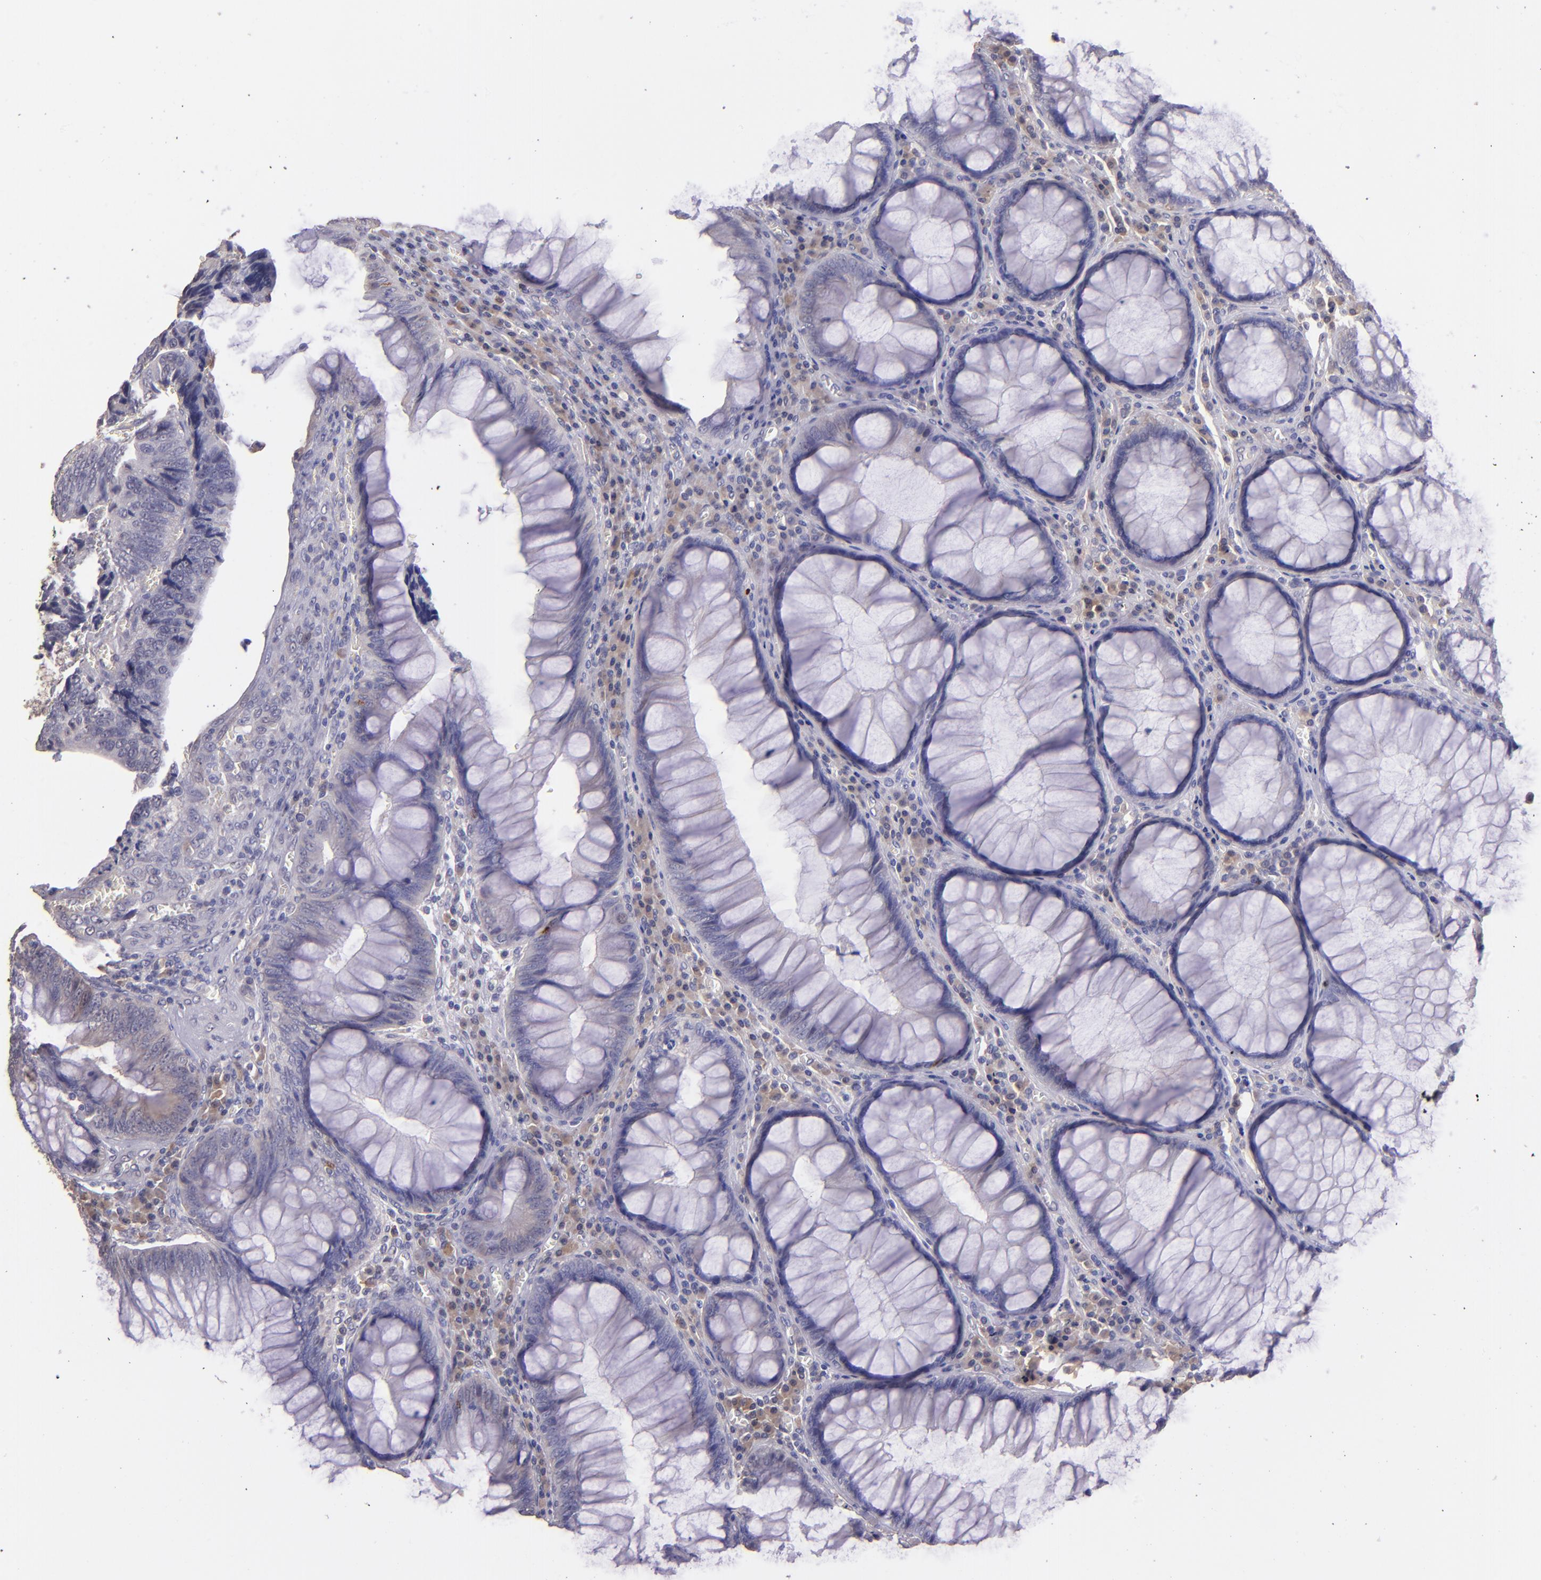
{"staining": {"intensity": "weak", "quantity": "<25%", "location": "cytoplasmic/membranous"}, "tissue": "colorectal cancer", "cell_type": "Tumor cells", "image_type": "cancer", "snomed": [{"axis": "morphology", "description": "Adenocarcinoma, NOS"}, {"axis": "topography", "description": "Colon"}], "caption": "Tumor cells show no significant protein positivity in colorectal adenocarcinoma.", "gene": "PAPPA", "patient": {"sex": "male", "age": 72}}